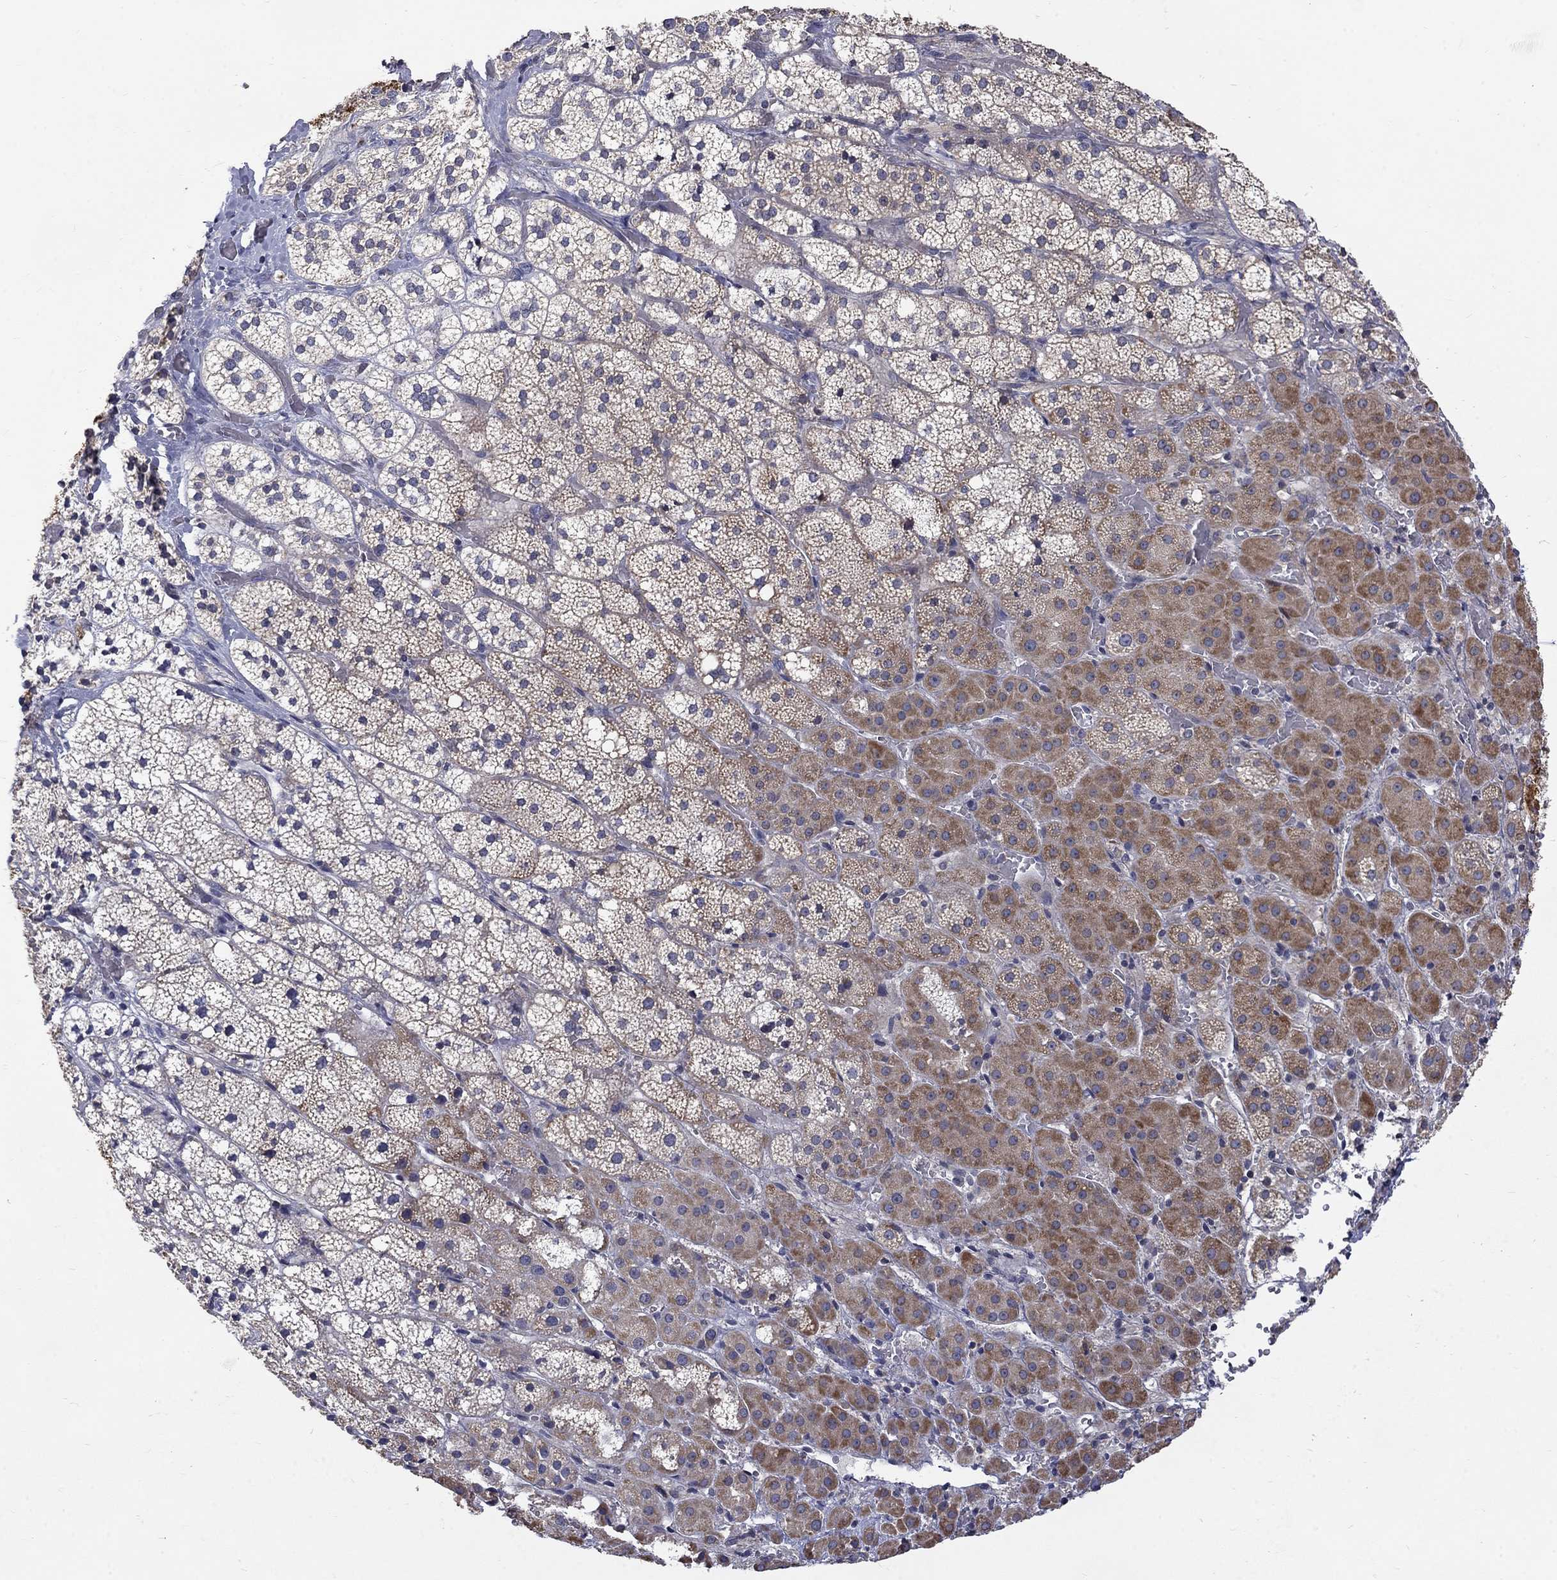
{"staining": {"intensity": "moderate", "quantity": "<25%", "location": "cytoplasmic/membranous"}, "tissue": "adrenal gland", "cell_type": "Glandular cells", "image_type": "normal", "snomed": [{"axis": "morphology", "description": "Normal tissue, NOS"}, {"axis": "topography", "description": "Adrenal gland"}], "caption": "The histopathology image reveals immunohistochemical staining of benign adrenal gland. There is moderate cytoplasmic/membranous expression is appreciated in approximately <25% of glandular cells. The protein is shown in brown color, while the nuclei are stained blue.", "gene": "SH2B1", "patient": {"sex": "male", "age": 53}}